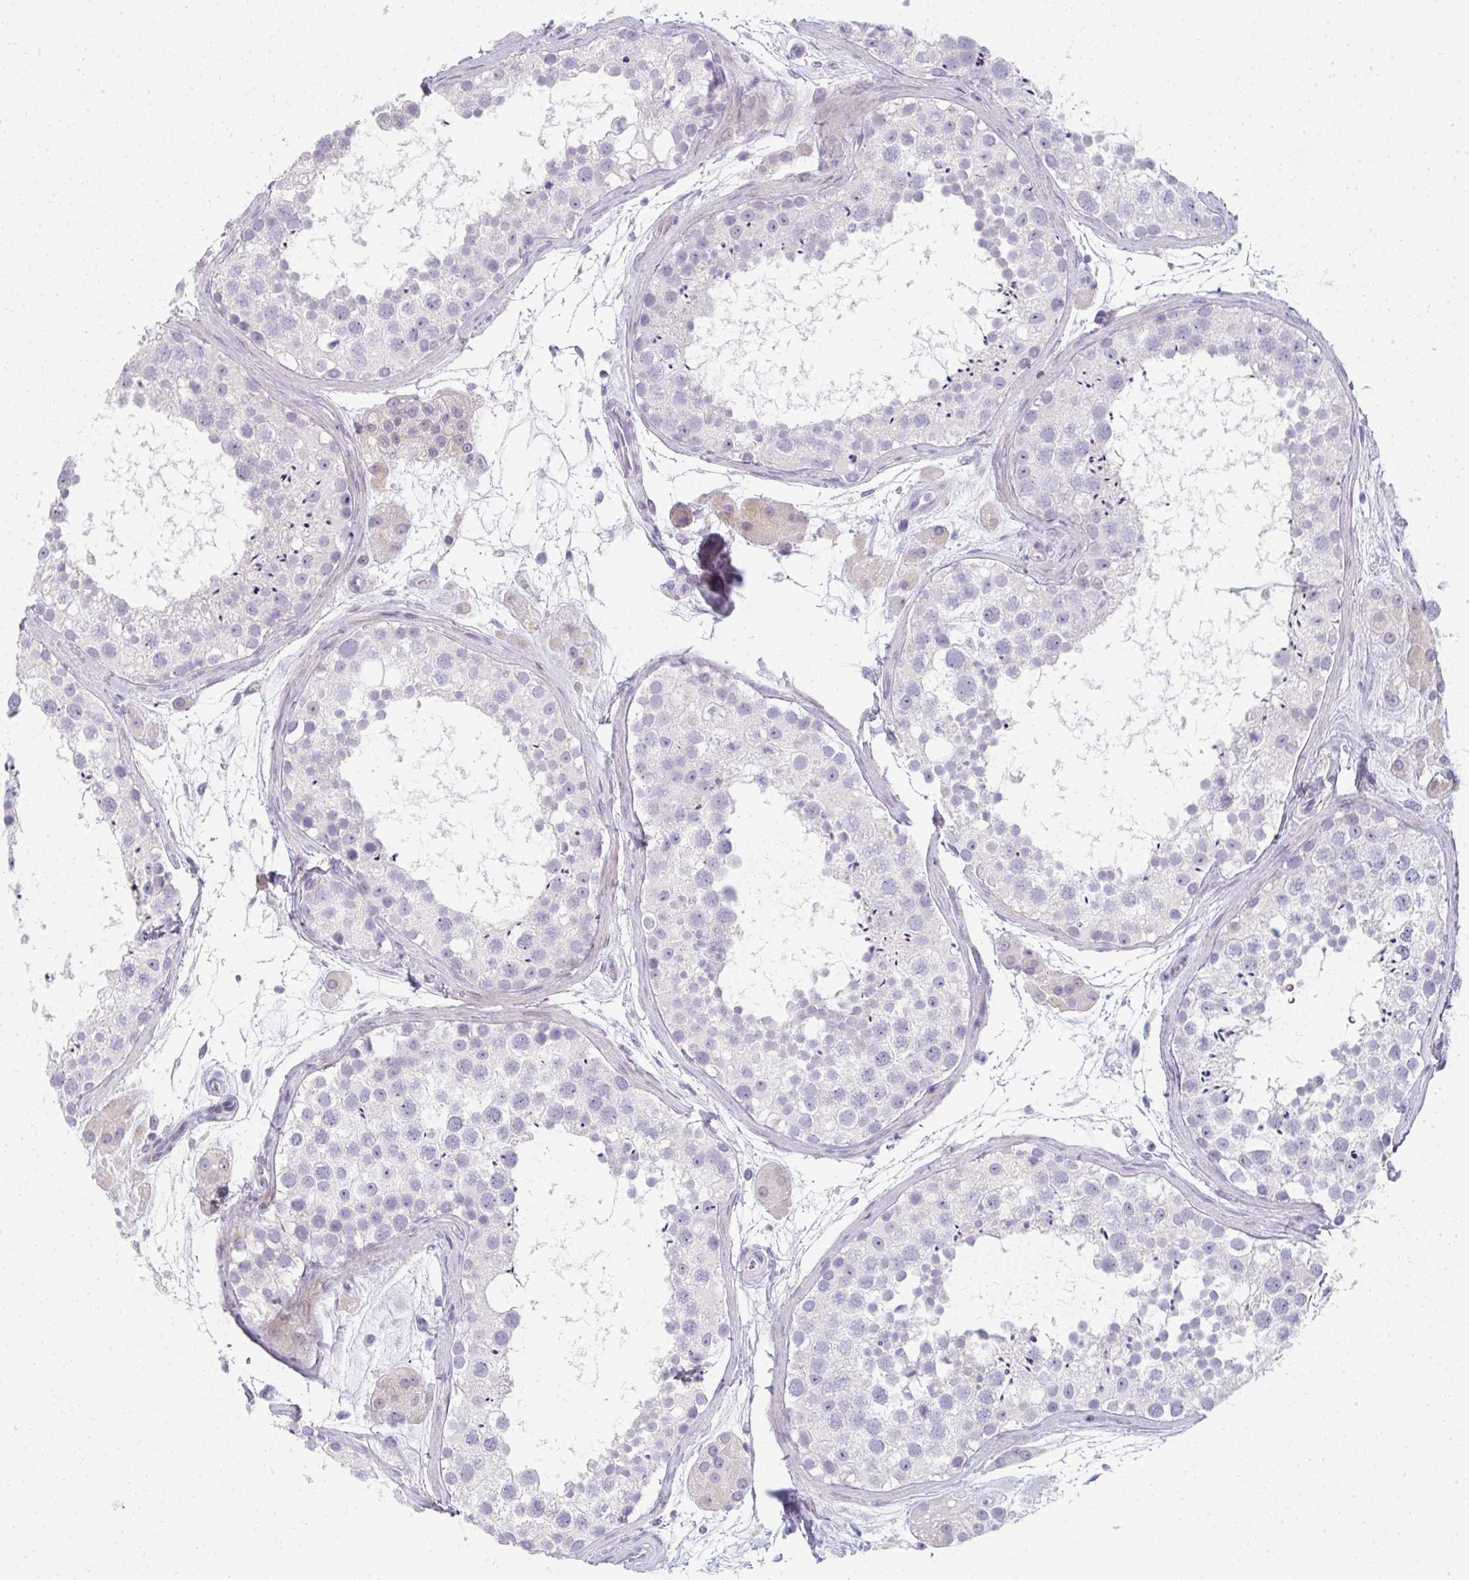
{"staining": {"intensity": "weak", "quantity": "<25%", "location": "cytoplasmic/membranous"}, "tissue": "testis", "cell_type": "Cells in seminiferous ducts", "image_type": "normal", "snomed": [{"axis": "morphology", "description": "Normal tissue, NOS"}, {"axis": "topography", "description": "Testis"}], "caption": "Immunohistochemistry of normal human testis demonstrates no staining in cells in seminiferous ducts.", "gene": "NEU2", "patient": {"sex": "male", "age": 41}}